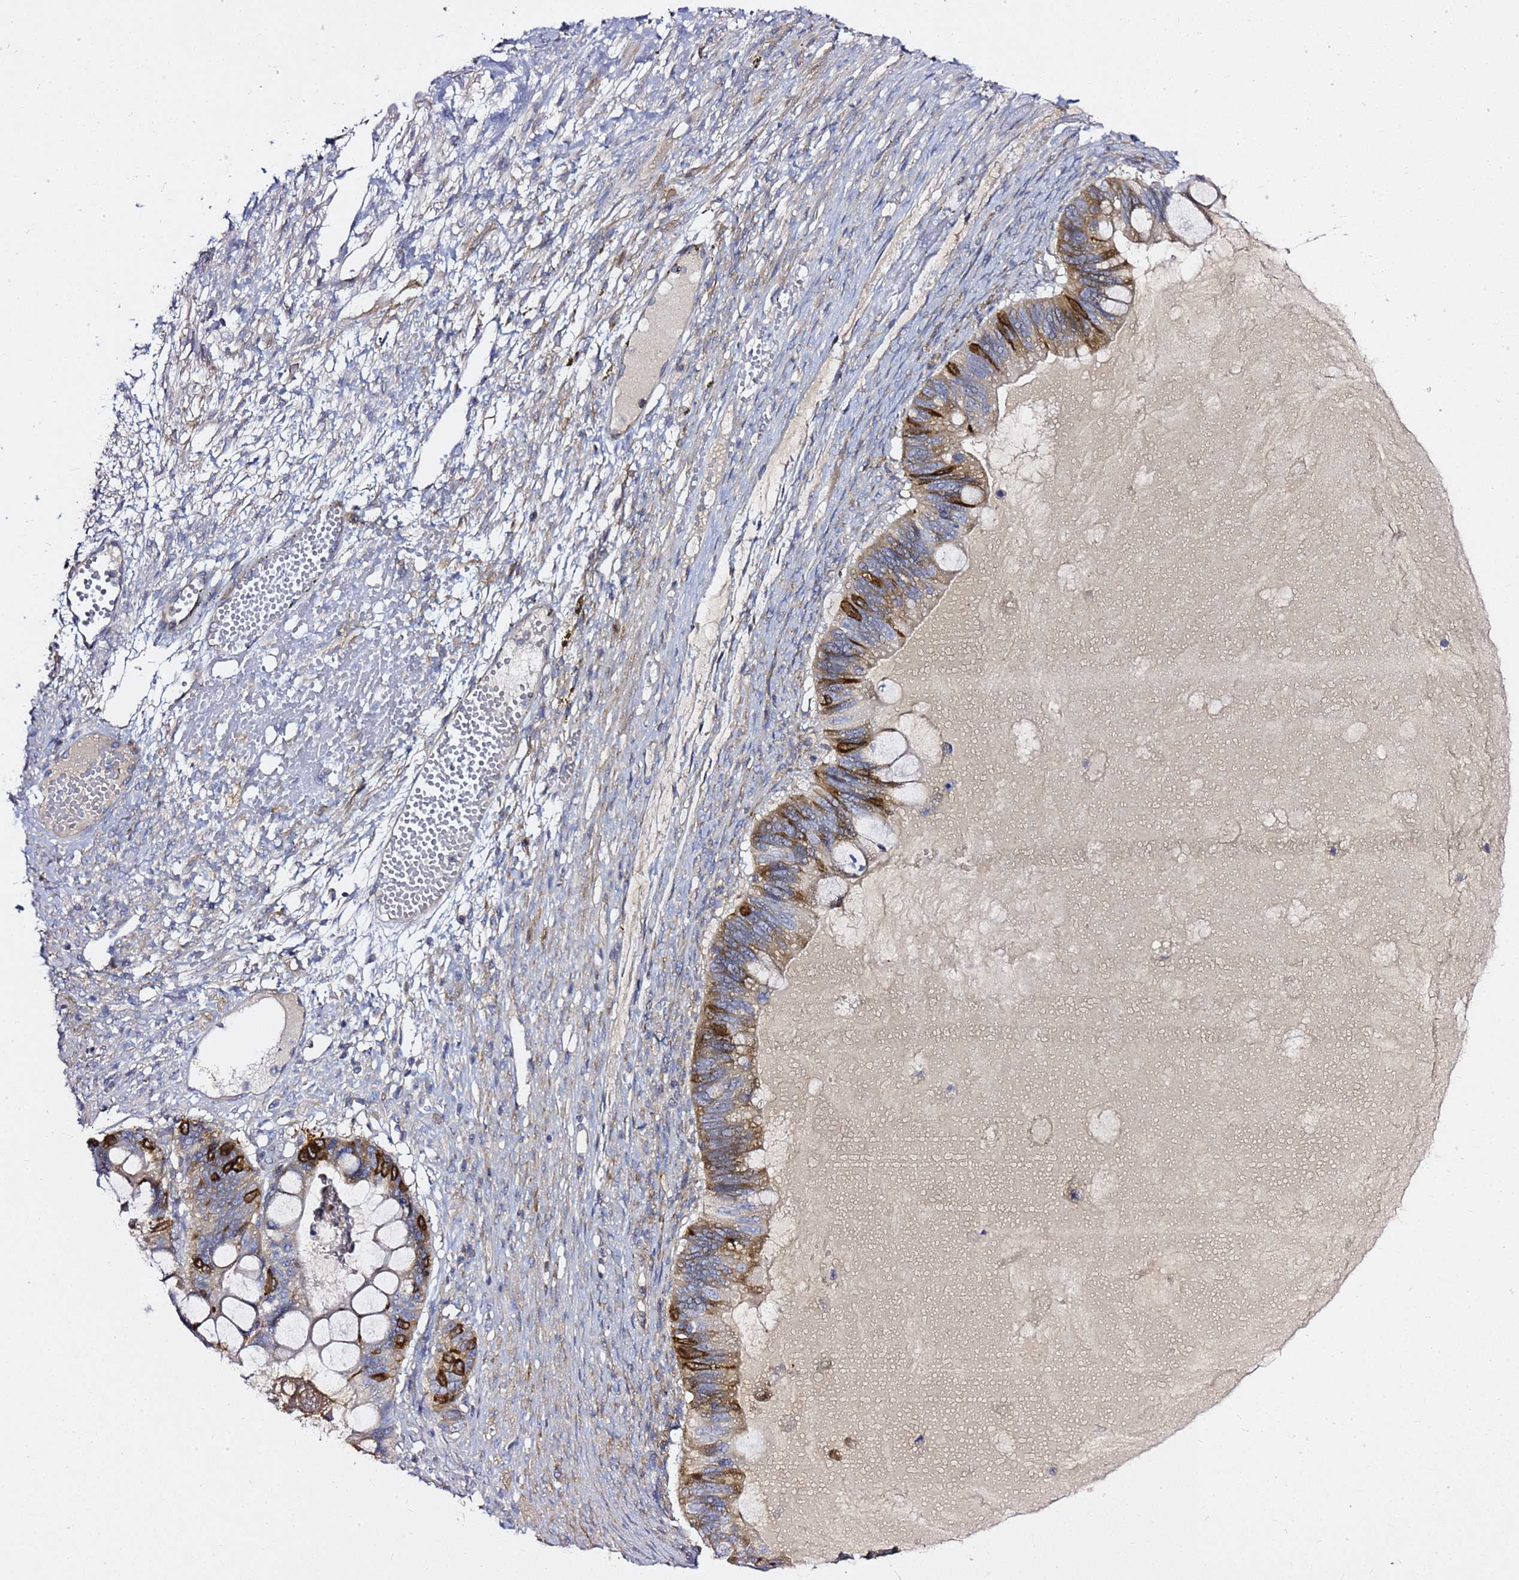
{"staining": {"intensity": "moderate", "quantity": ">75%", "location": "cytoplasmic/membranous"}, "tissue": "ovarian cancer", "cell_type": "Tumor cells", "image_type": "cancer", "snomed": [{"axis": "morphology", "description": "Cystadenocarcinoma, mucinous, NOS"}, {"axis": "topography", "description": "Ovary"}], "caption": "Protein expression analysis of human ovarian cancer (mucinous cystadenocarcinoma) reveals moderate cytoplasmic/membranous expression in approximately >75% of tumor cells.", "gene": "MON1B", "patient": {"sex": "female", "age": 61}}